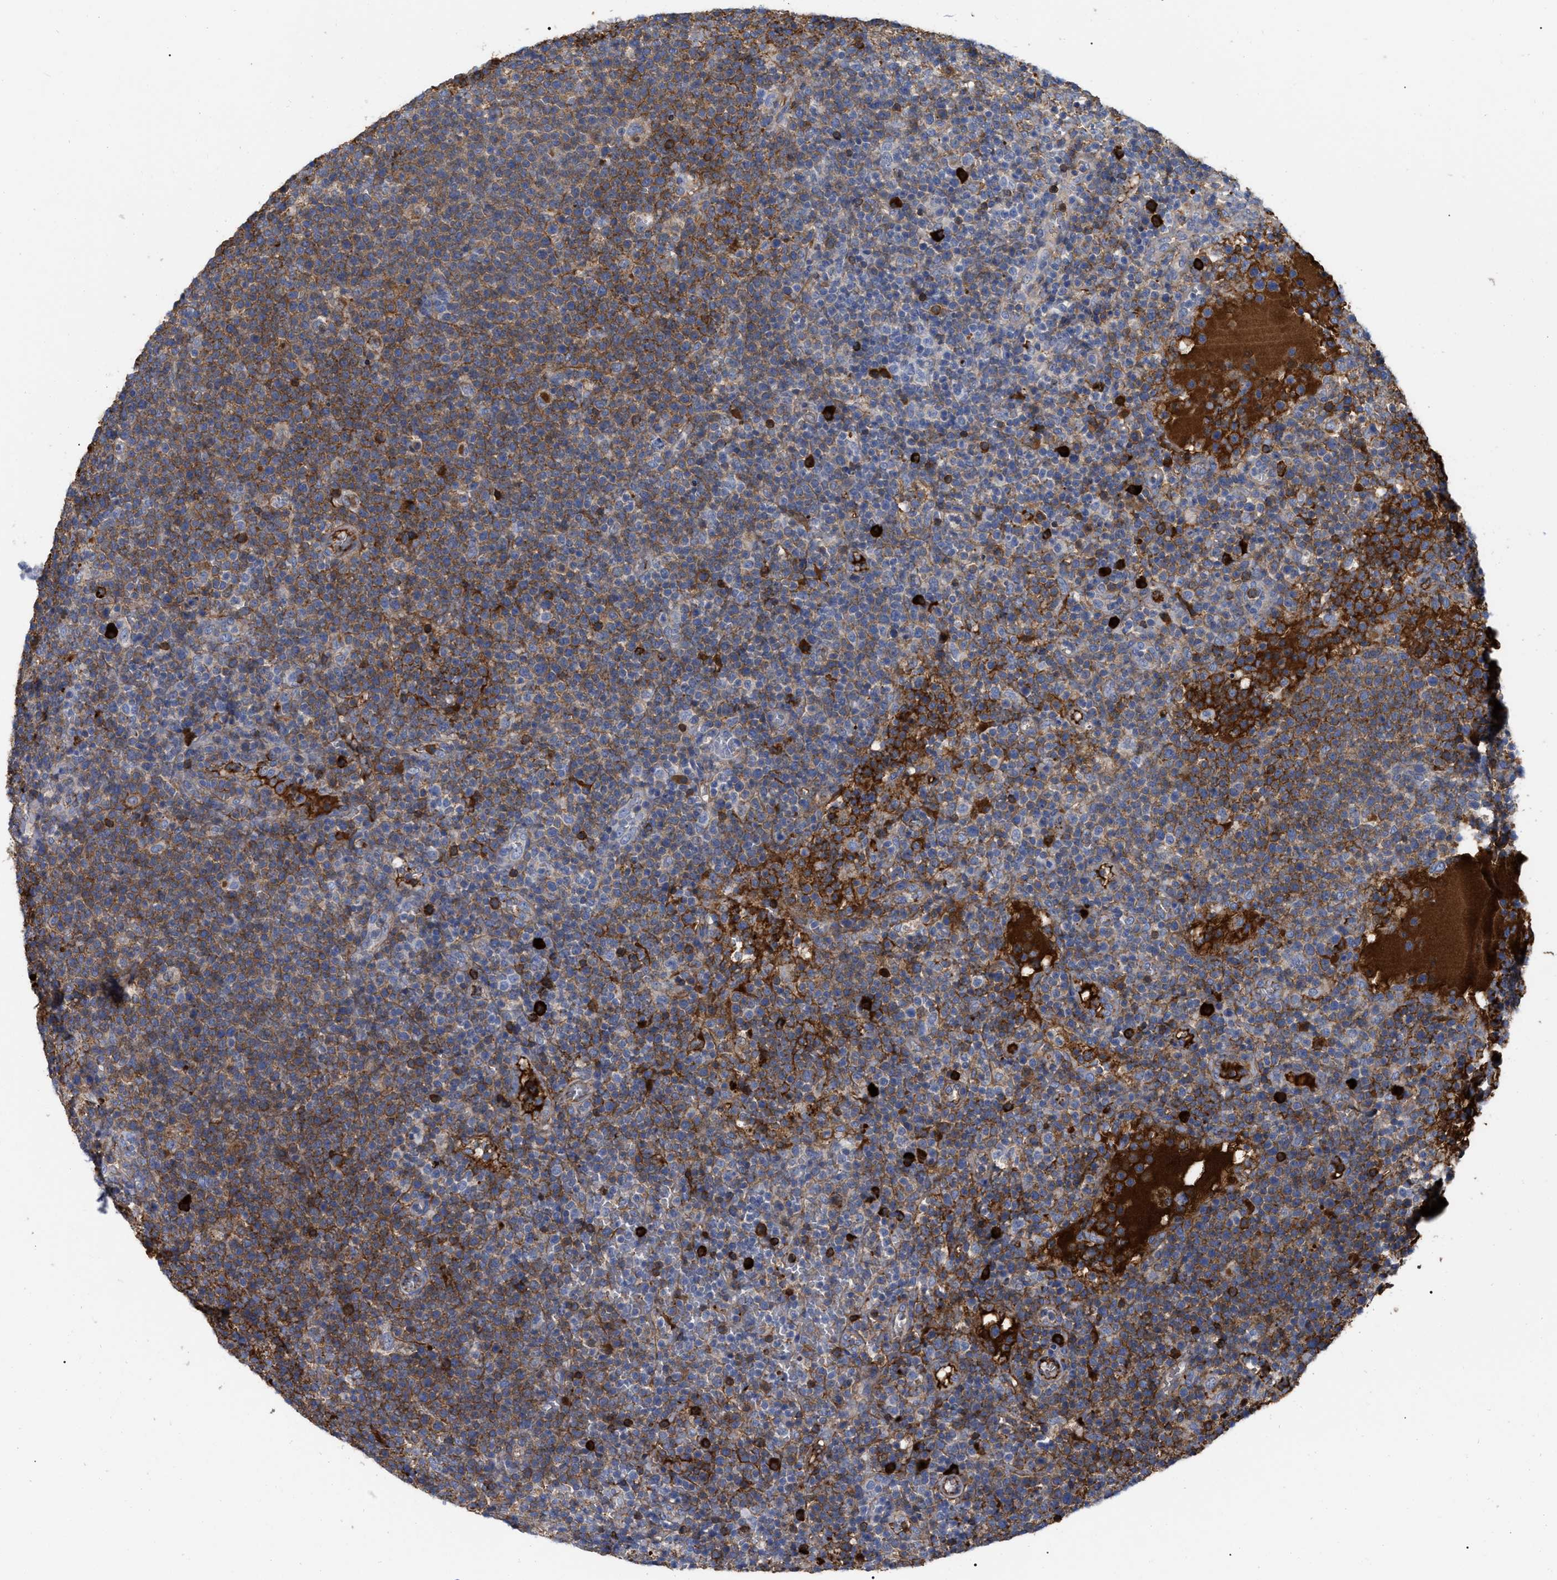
{"staining": {"intensity": "moderate", "quantity": ">75%", "location": "cytoplasmic/membranous"}, "tissue": "lymphoma", "cell_type": "Tumor cells", "image_type": "cancer", "snomed": [{"axis": "morphology", "description": "Malignant lymphoma, non-Hodgkin's type, High grade"}, {"axis": "topography", "description": "Lymph node"}], "caption": "Immunohistochemical staining of human lymphoma displays medium levels of moderate cytoplasmic/membranous protein positivity in about >75% of tumor cells. (brown staining indicates protein expression, while blue staining denotes nuclei).", "gene": "IGHV5-51", "patient": {"sex": "male", "age": 61}}